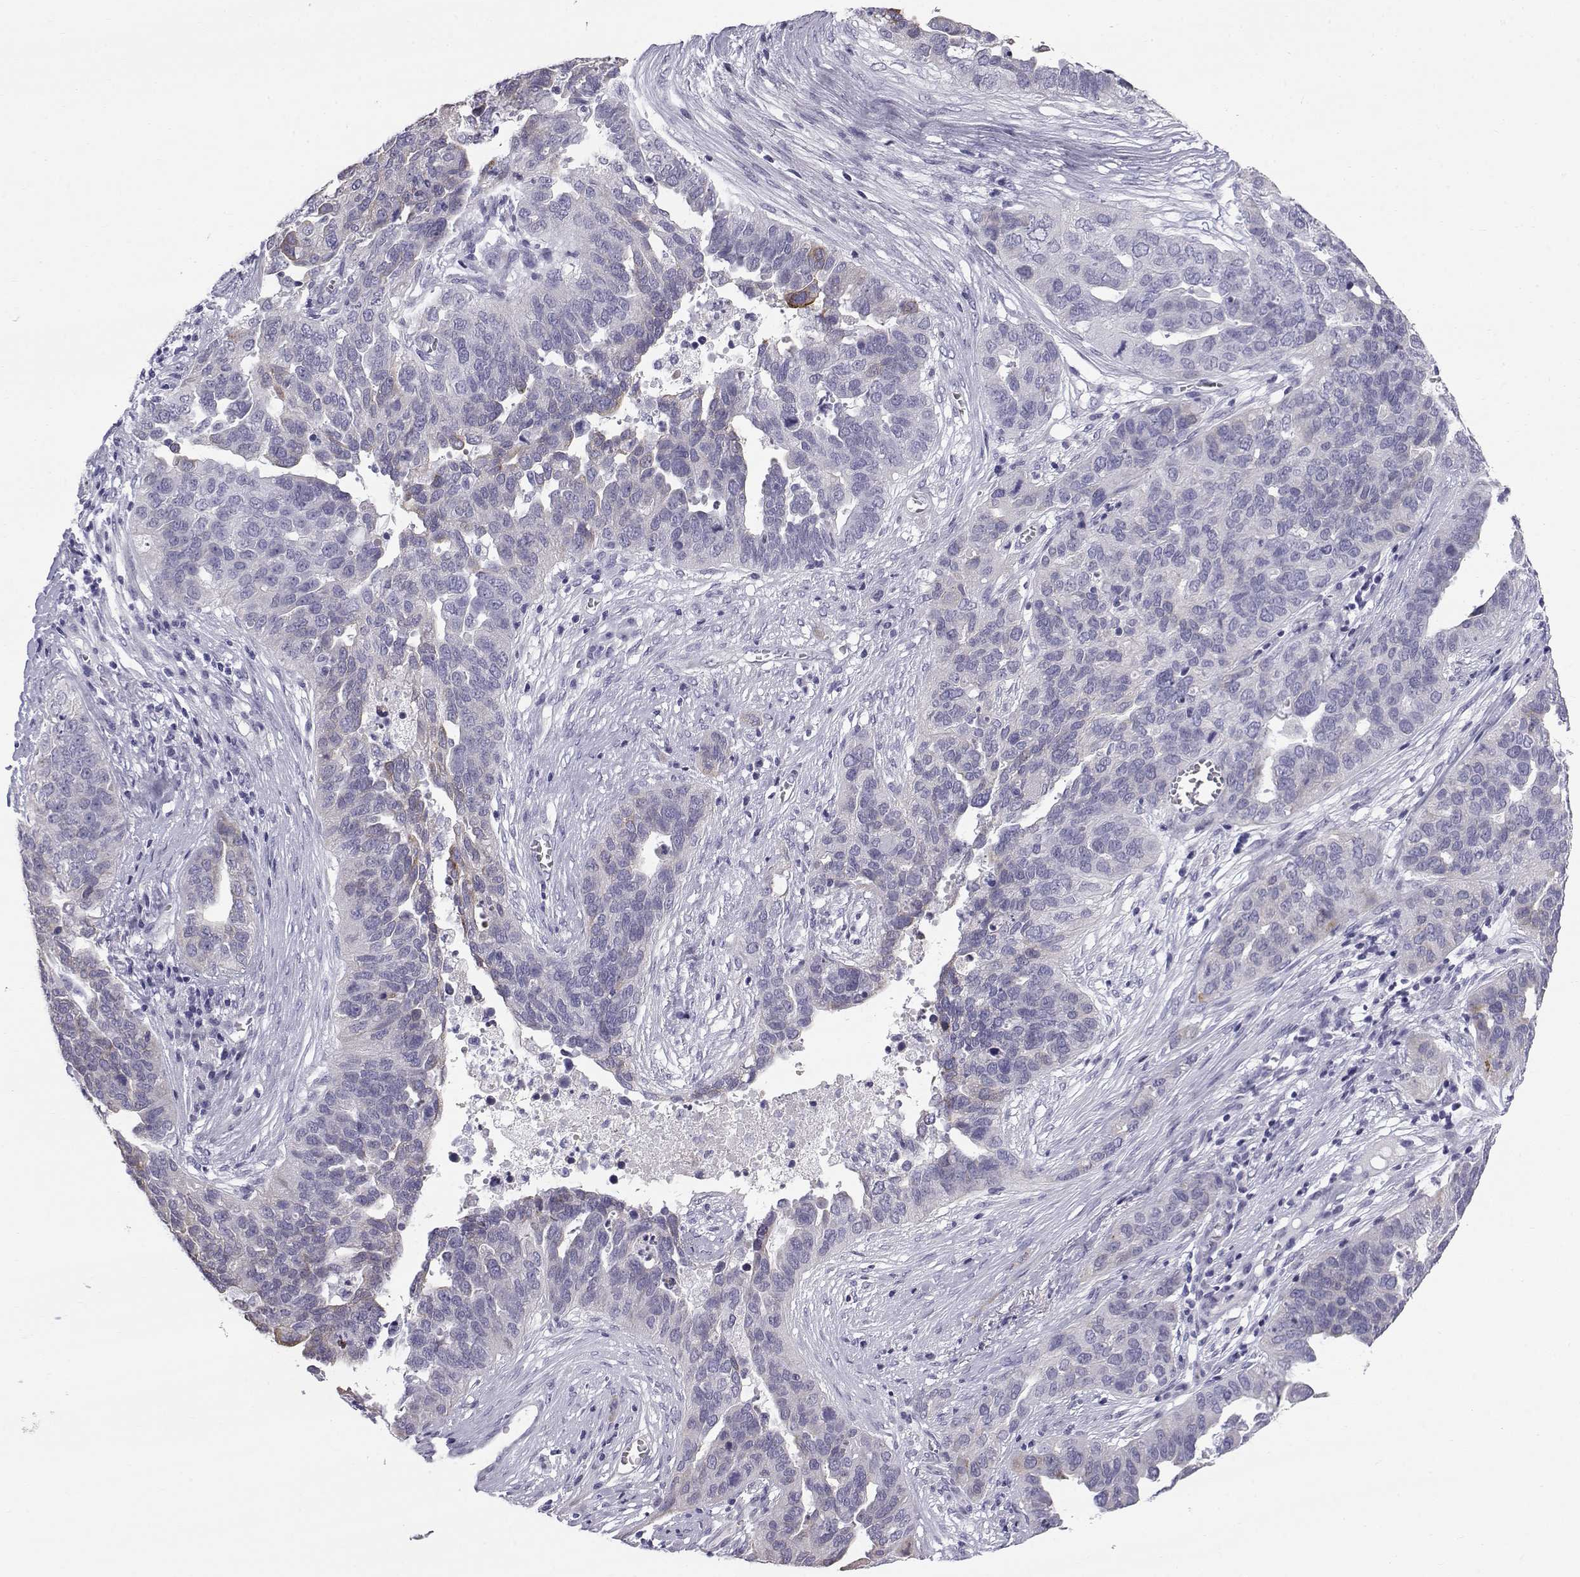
{"staining": {"intensity": "negative", "quantity": "none", "location": "none"}, "tissue": "ovarian cancer", "cell_type": "Tumor cells", "image_type": "cancer", "snomed": [{"axis": "morphology", "description": "Carcinoma, endometroid"}, {"axis": "topography", "description": "Soft tissue"}, {"axis": "topography", "description": "Ovary"}], "caption": "Immunohistochemical staining of endometroid carcinoma (ovarian) demonstrates no significant expression in tumor cells.", "gene": "RNASE12", "patient": {"sex": "female", "age": 52}}